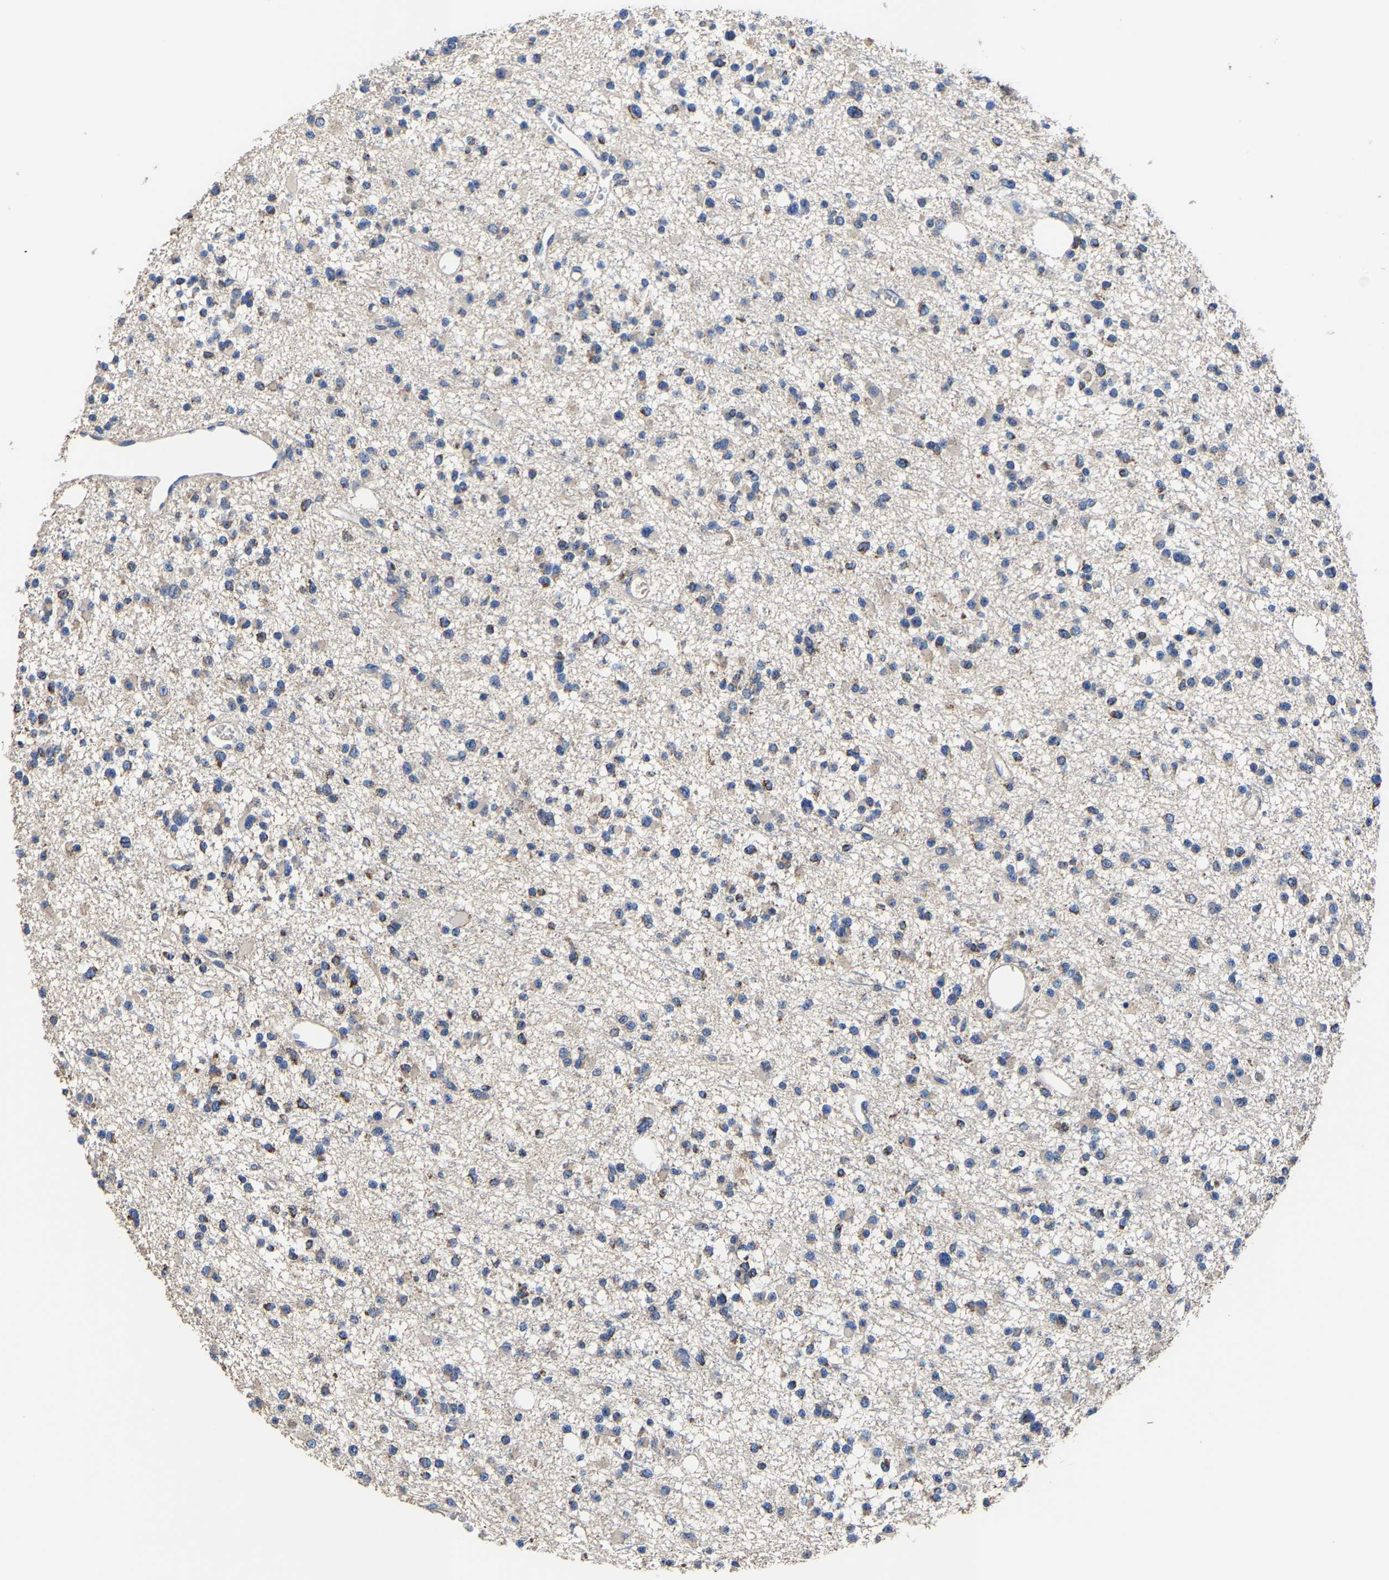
{"staining": {"intensity": "moderate", "quantity": "<25%", "location": "cytoplasmic/membranous"}, "tissue": "glioma", "cell_type": "Tumor cells", "image_type": "cancer", "snomed": [{"axis": "morphology", "description": "Glioma, malignant, Low grade"}, {"axis": "topography", "description": "Brain"}], "caption": "Glioma was stained to show a protein in brown. There is low levels of moderate cytoplasmic/membranous expression in about <25% of tumor cells.", "gene": "ZCCHC7", "patient": {"sex": "female", "age": 22}}